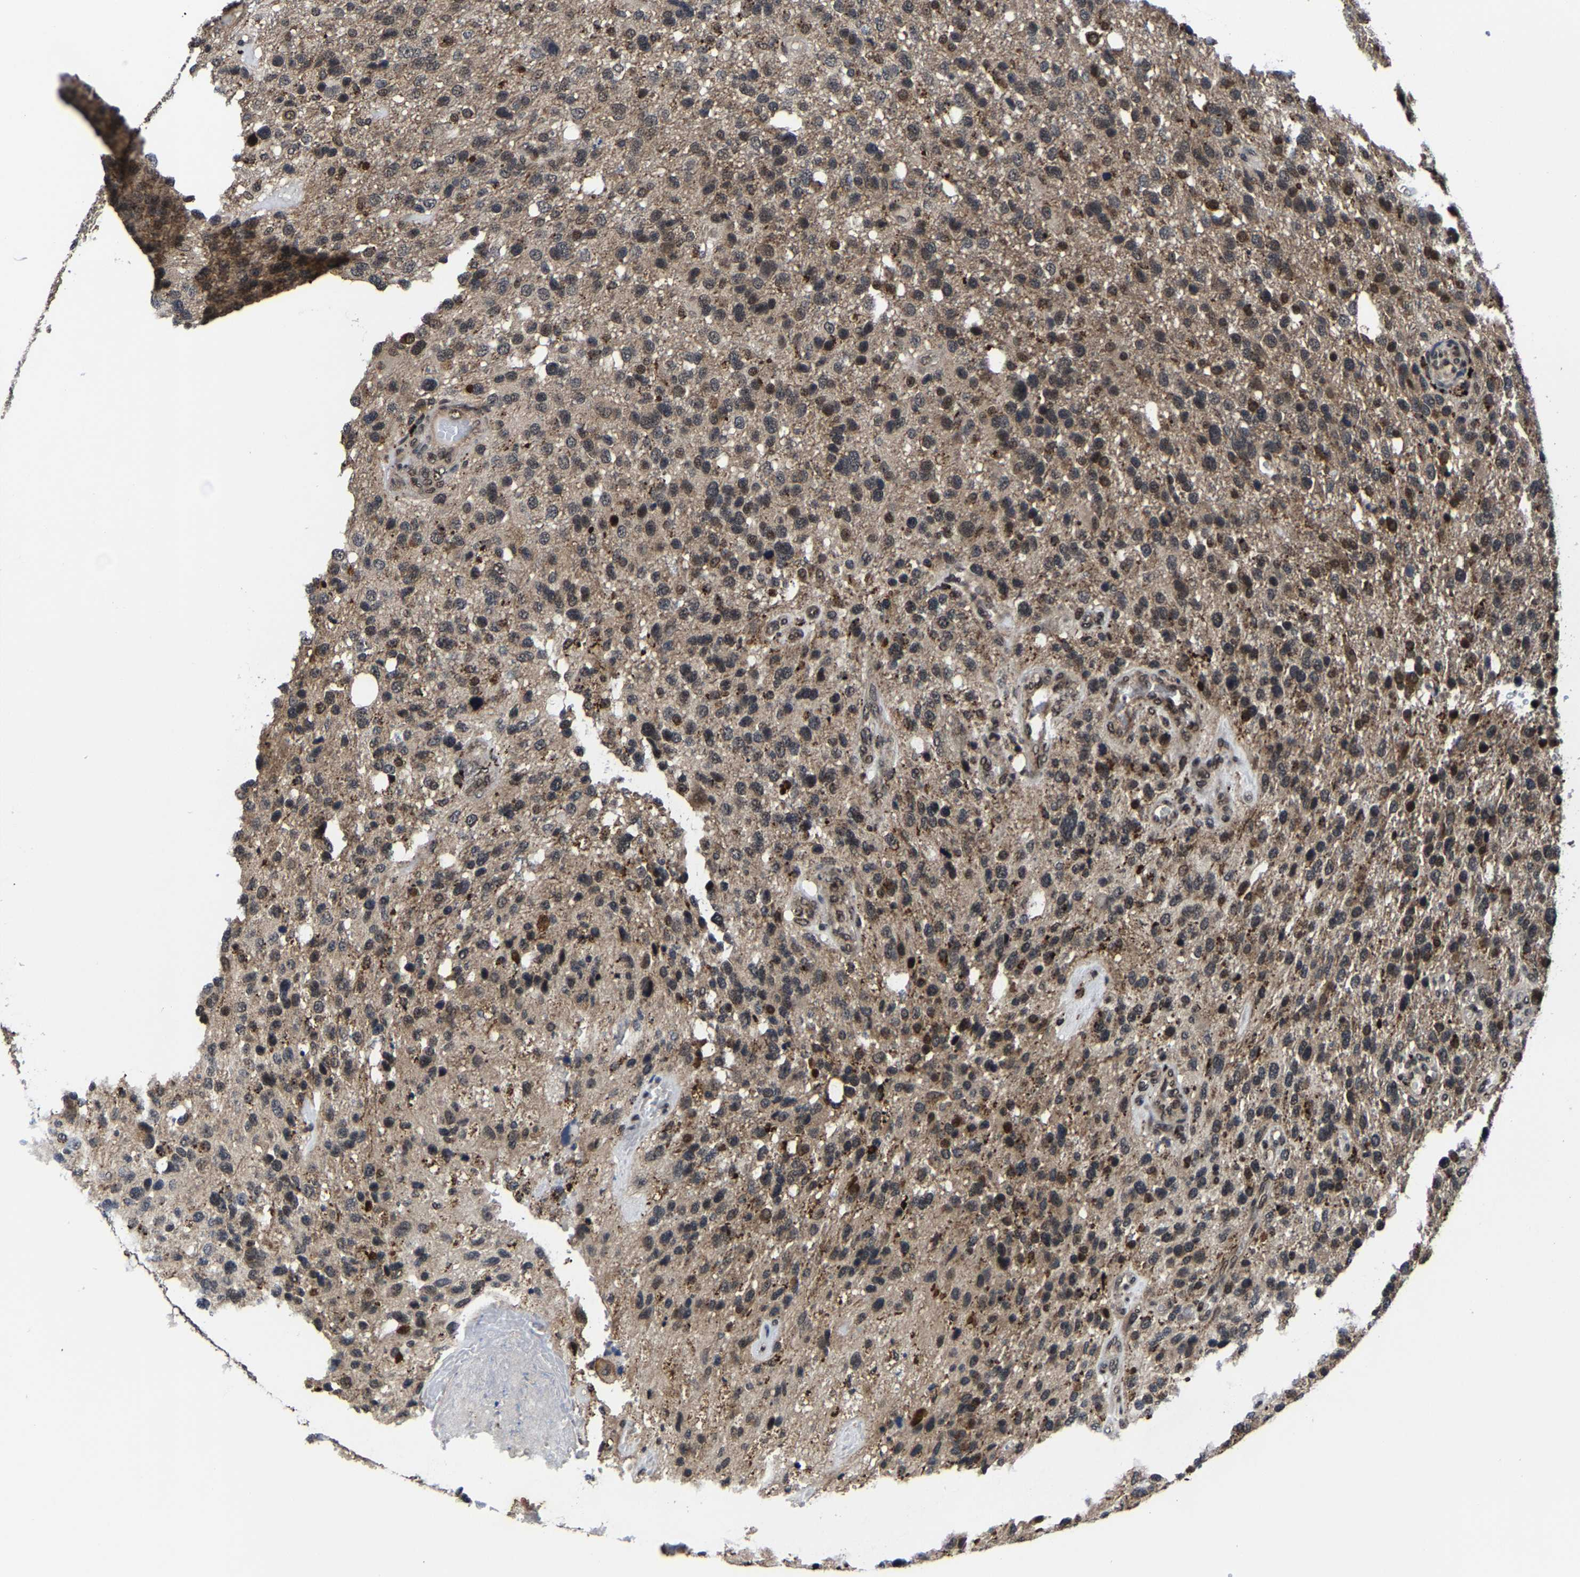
{"staining": {"intensity": "moderate", "quantity": "<25%", "location": "cytoplasmic/membranous,nuclear"}, "tissue": "glioma", "cell_type": "Tumor cells", "image_type": "cancer", "snomed": [{"axis": "morphology", "description": "Glioma, malignant, High grade"}, {"axis": "topography", "description": "Brain"}], "caption": "The histopathology image reveals immunohistochemical staining of malignant glioma (high-grade). There is moderate cytoplasmic/membranous and nuclear staining is identified in about <25% of tumor cells.", "gene": "ZCCHC7", "patient": {"sex": "female", "age": 58}}